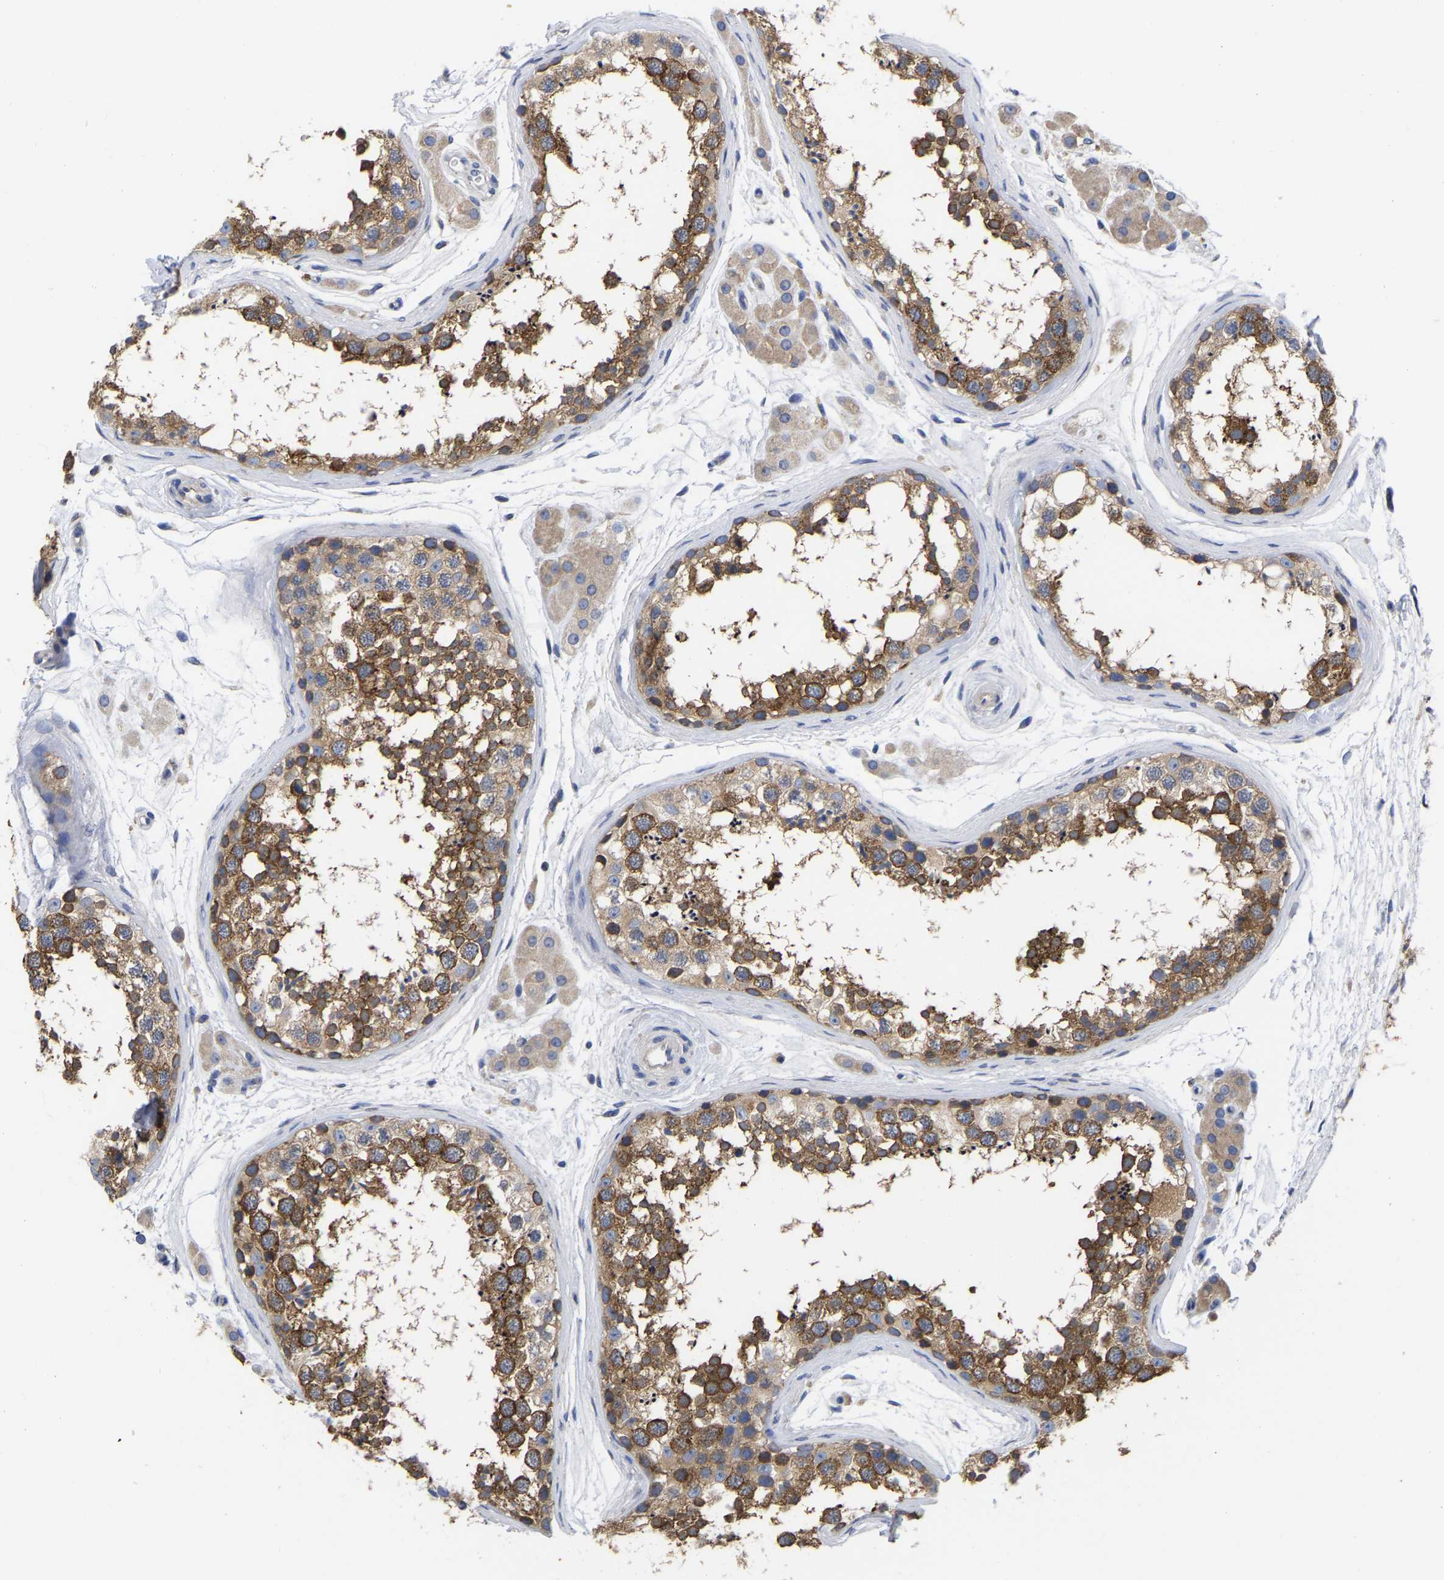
{"staining": {"intensity": "moderate", "quantity": ">75%", "location": "cytoplasmic/membranous"}, "tissue": "testis", "cell_type": "Cells in seminiferous ducts", "image_type": "normal", "snomed": [{"axis": "morphology", "description": "Normal tissue, NOS"}, {"axis": "topography", "description": "Testis"}], "caption": "Immunohistochemistry (DAB (3,3'-diaminobenzidine)) staining of normal testis shows moderate cytoplasmic/membranous protein positivity in about >75% of cells in seminiferous ducts. (DAB IHC, brown staining for protein, blue staining for nuclei).", "gene": "CFAP298", "patient": {"sex": "male", "age": 56}}